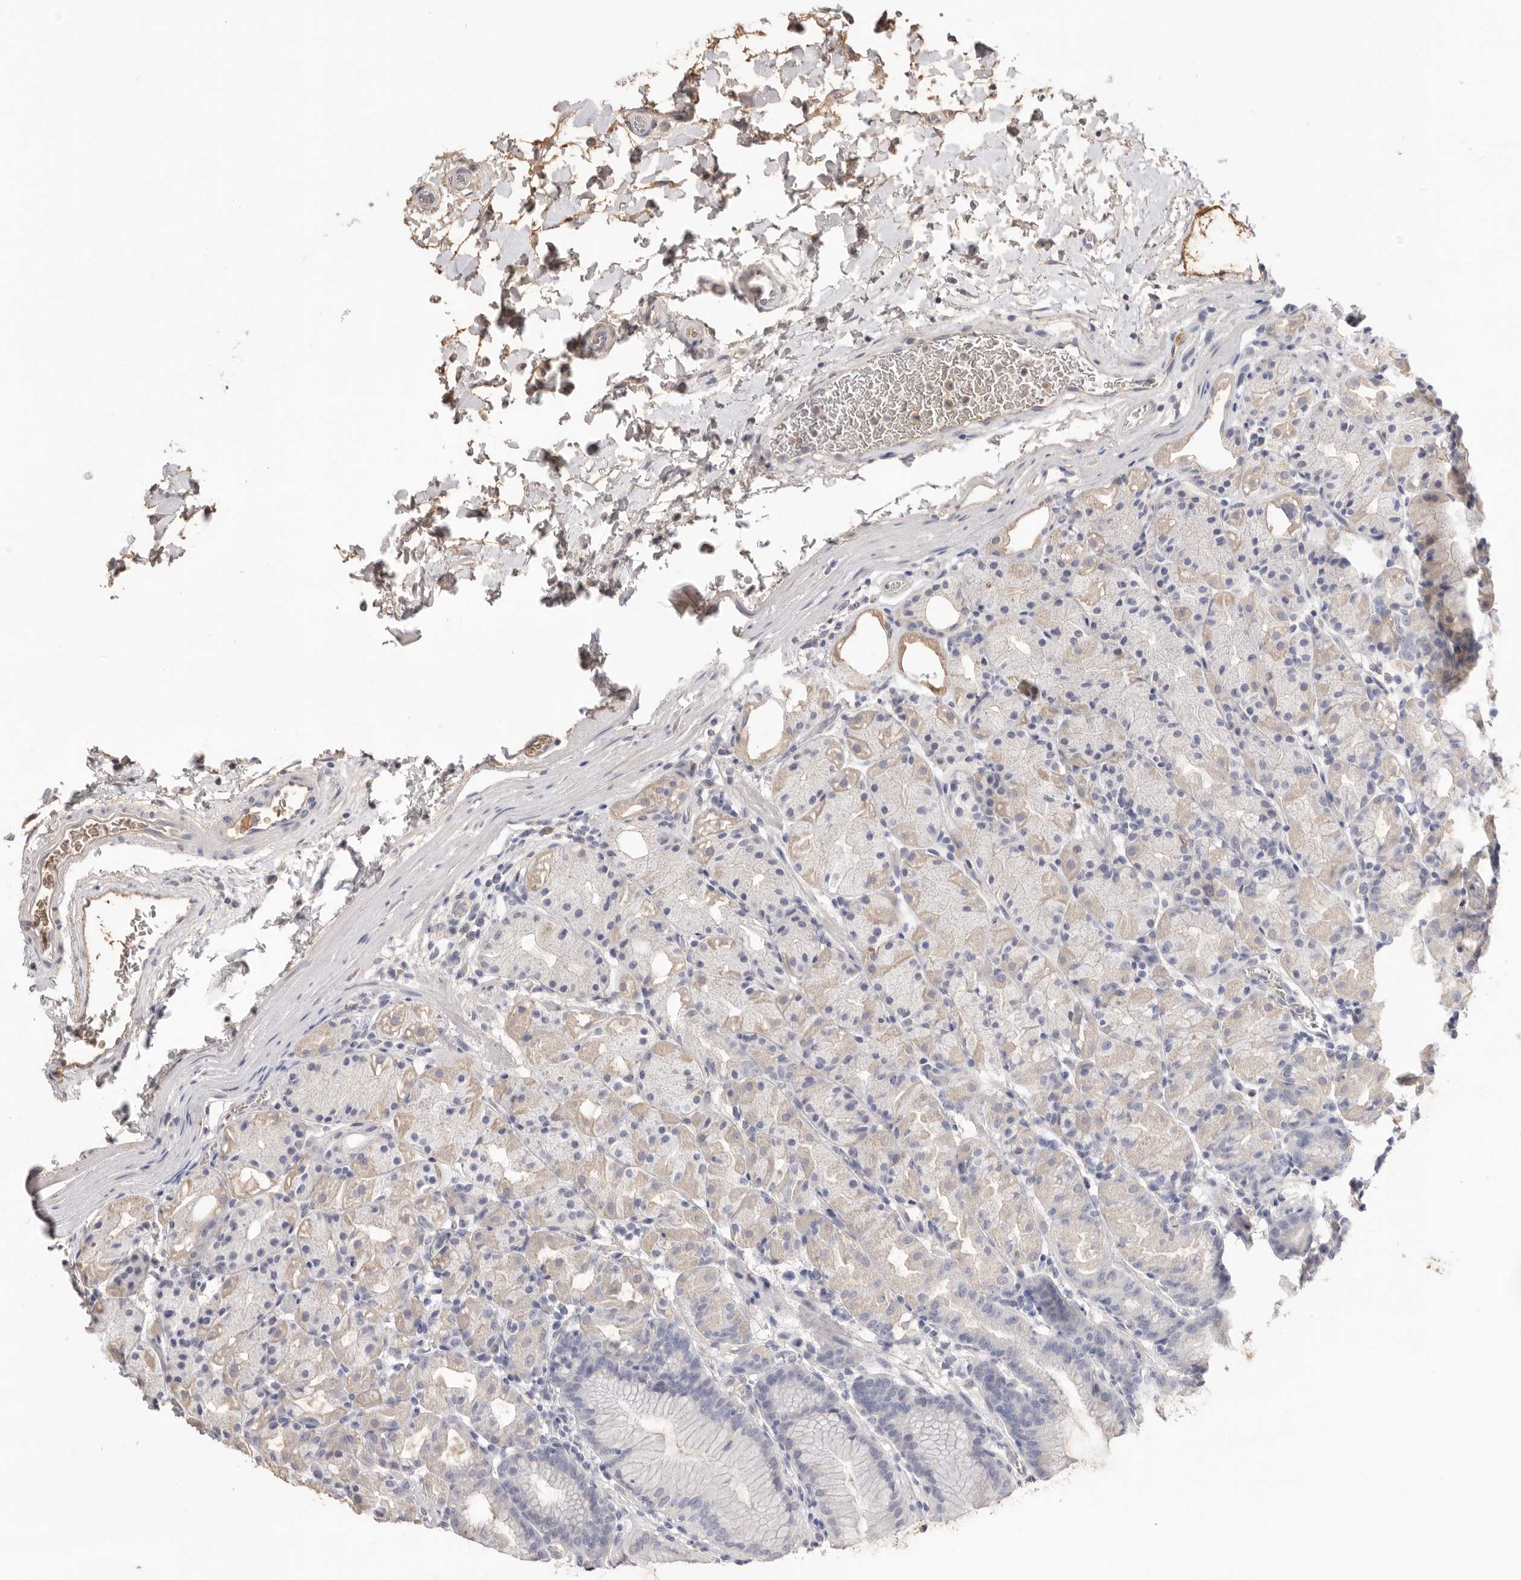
{"staining": {"intensity": "weak", "quantity": "<25%", "location": "cytoplasmic/membranous"}, "tissue": "stomach", "cell_type": "Glandular cells", "image_type": "normal", "snomed": [{"axis": "morphology", "description": "Normal tissue, NOS"}, {"axis": "topography", "description": "Stomach, upper"}], "caption": "Human stomach stained for a protein using IHC shows no staining in glandular cells.", "gene": "APOA2", "patient": {"sex": "male", "age": 48}}